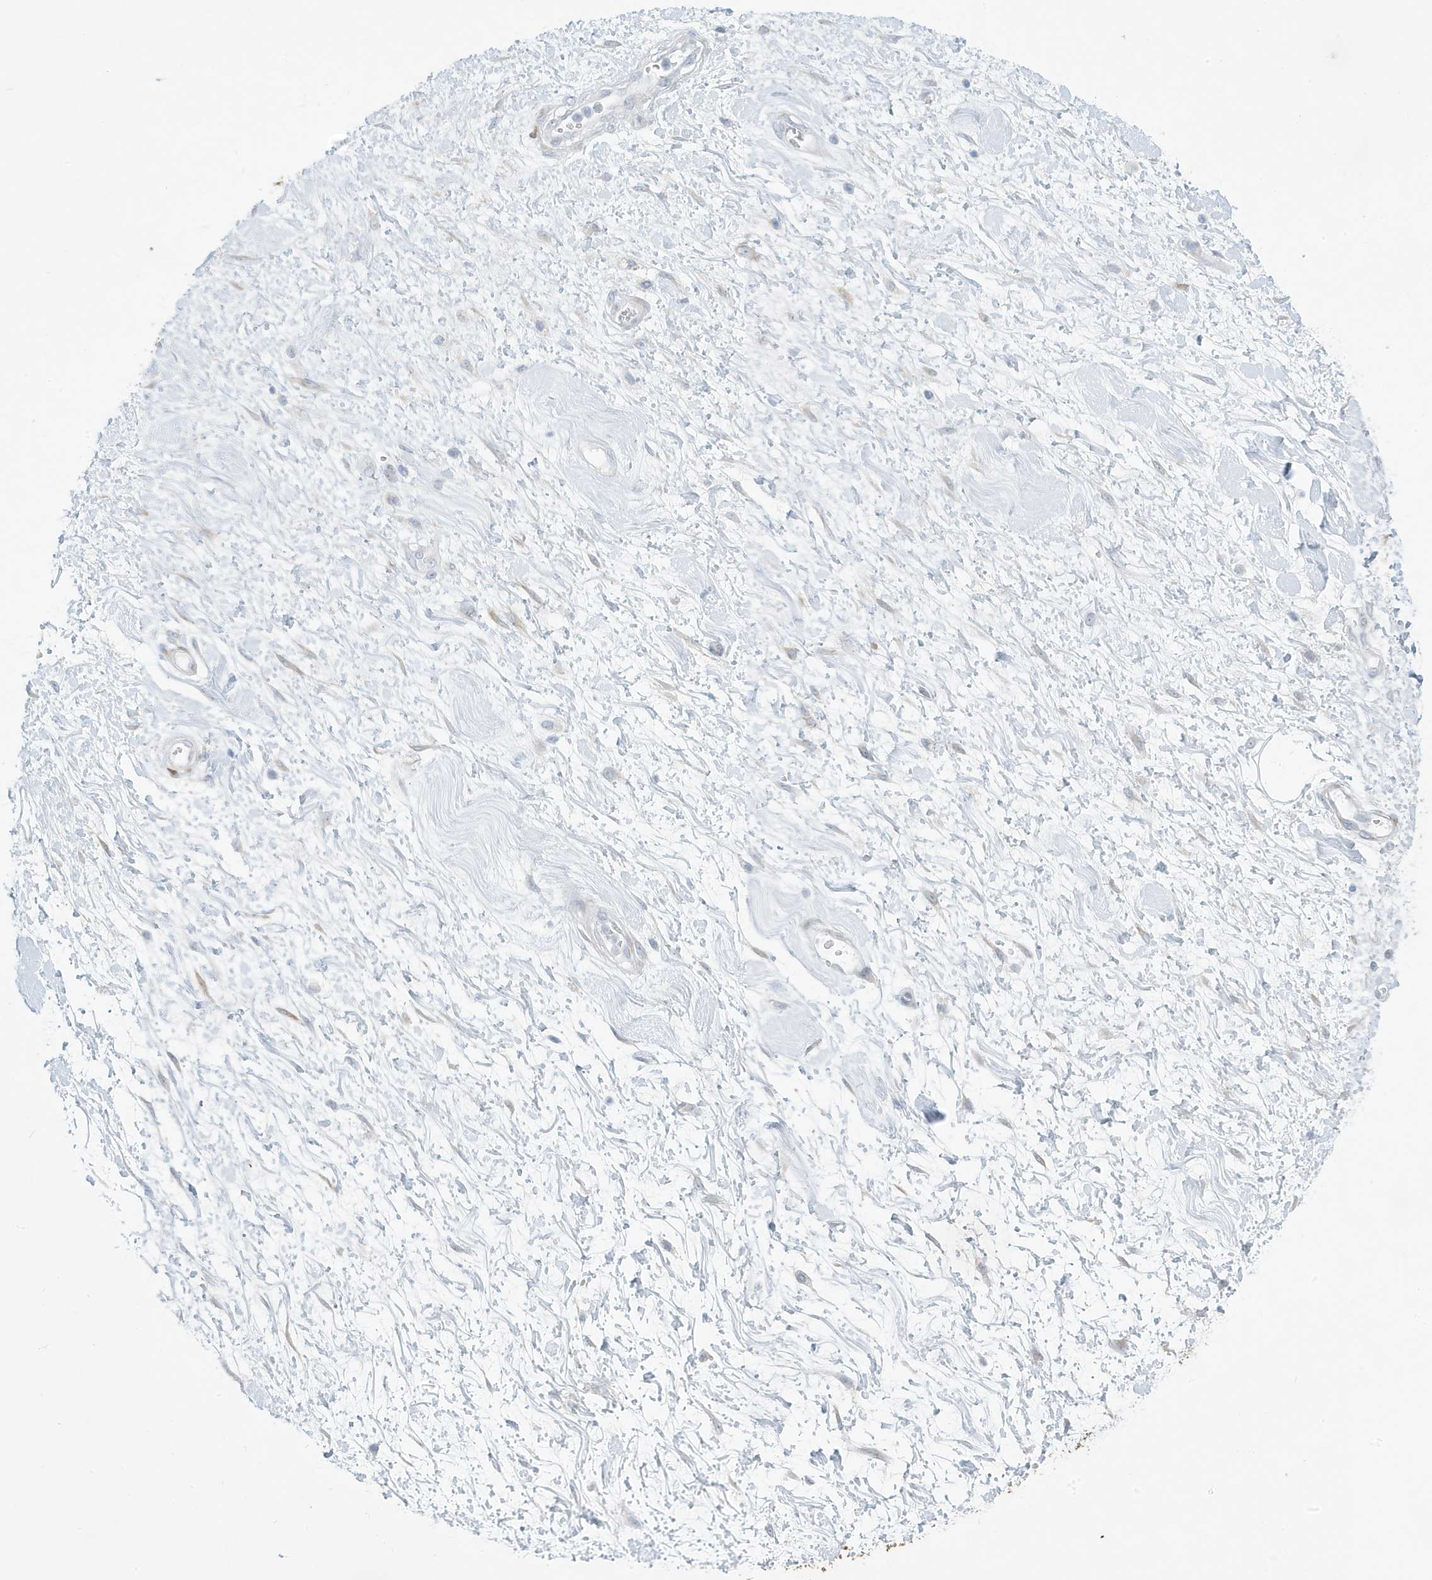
{"staining": {"intensity": "negative", "quantity": "none", "location": "none"}, "tissue": "adipose tissue", "cell_type": "Adipocytes", "image_type": "normal", "snomed": [{"axis": "morphology", "description": "Normal tissue, NOS"}, {"axis": "morphology", "description": "Adenocarcinoma, NOS"}, {"axis": "topography", "description": "Pancreas"}, {"axis": "topography", "description": "Peripheral nerve tissue"}], "caption": "An IHC photomicrograph of unremarkable adipose tissue is shown. There is no staining in adipocytes of adipose tissue. (Stains: DAB (3,3'-diaminobenzidine) IHC with hematoxylin counter stain, Microscopy: brightfield microscopy at high magnification).", "gene": "PERM1", "patient": {"sex": "male", "age": 59}}